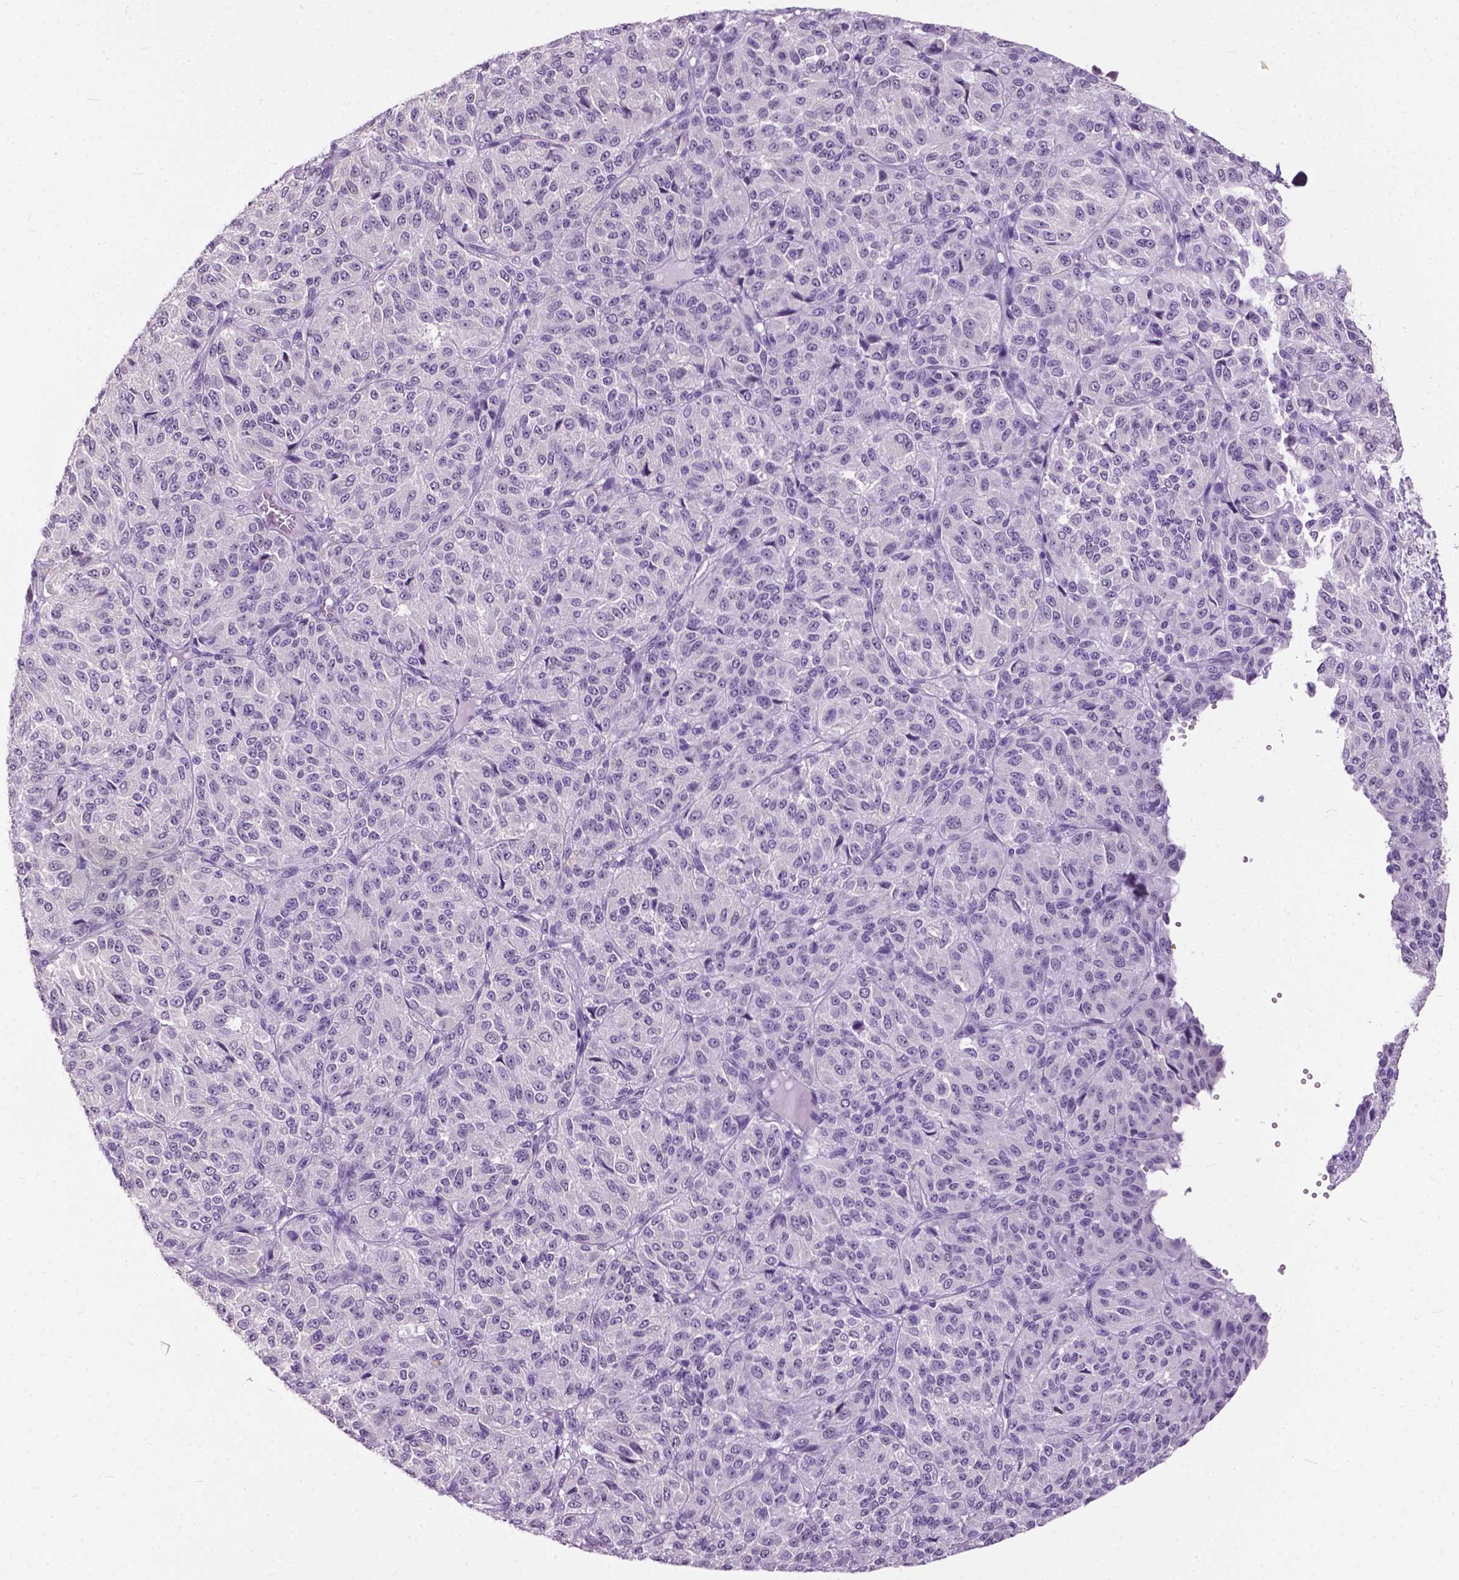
{"staining": {"intensity": "negative", "quantity": "none", "location": "none"}, "tissue": "melanoma", "cell_type": "Tumor cells", "image_type": "cancer", "snomed": [{"axis": "morphology", "description": "Malignant melanoma, Metastatic site"}, {"axis": "topography", "description": "Brain"}], "caption": "Protein analysis of malignant melanoma (metastatic site) demonstrates no significant staining in tumor cells.", "gene": "GPR37L1", "patient": {"sex": "female", "age": 56}}